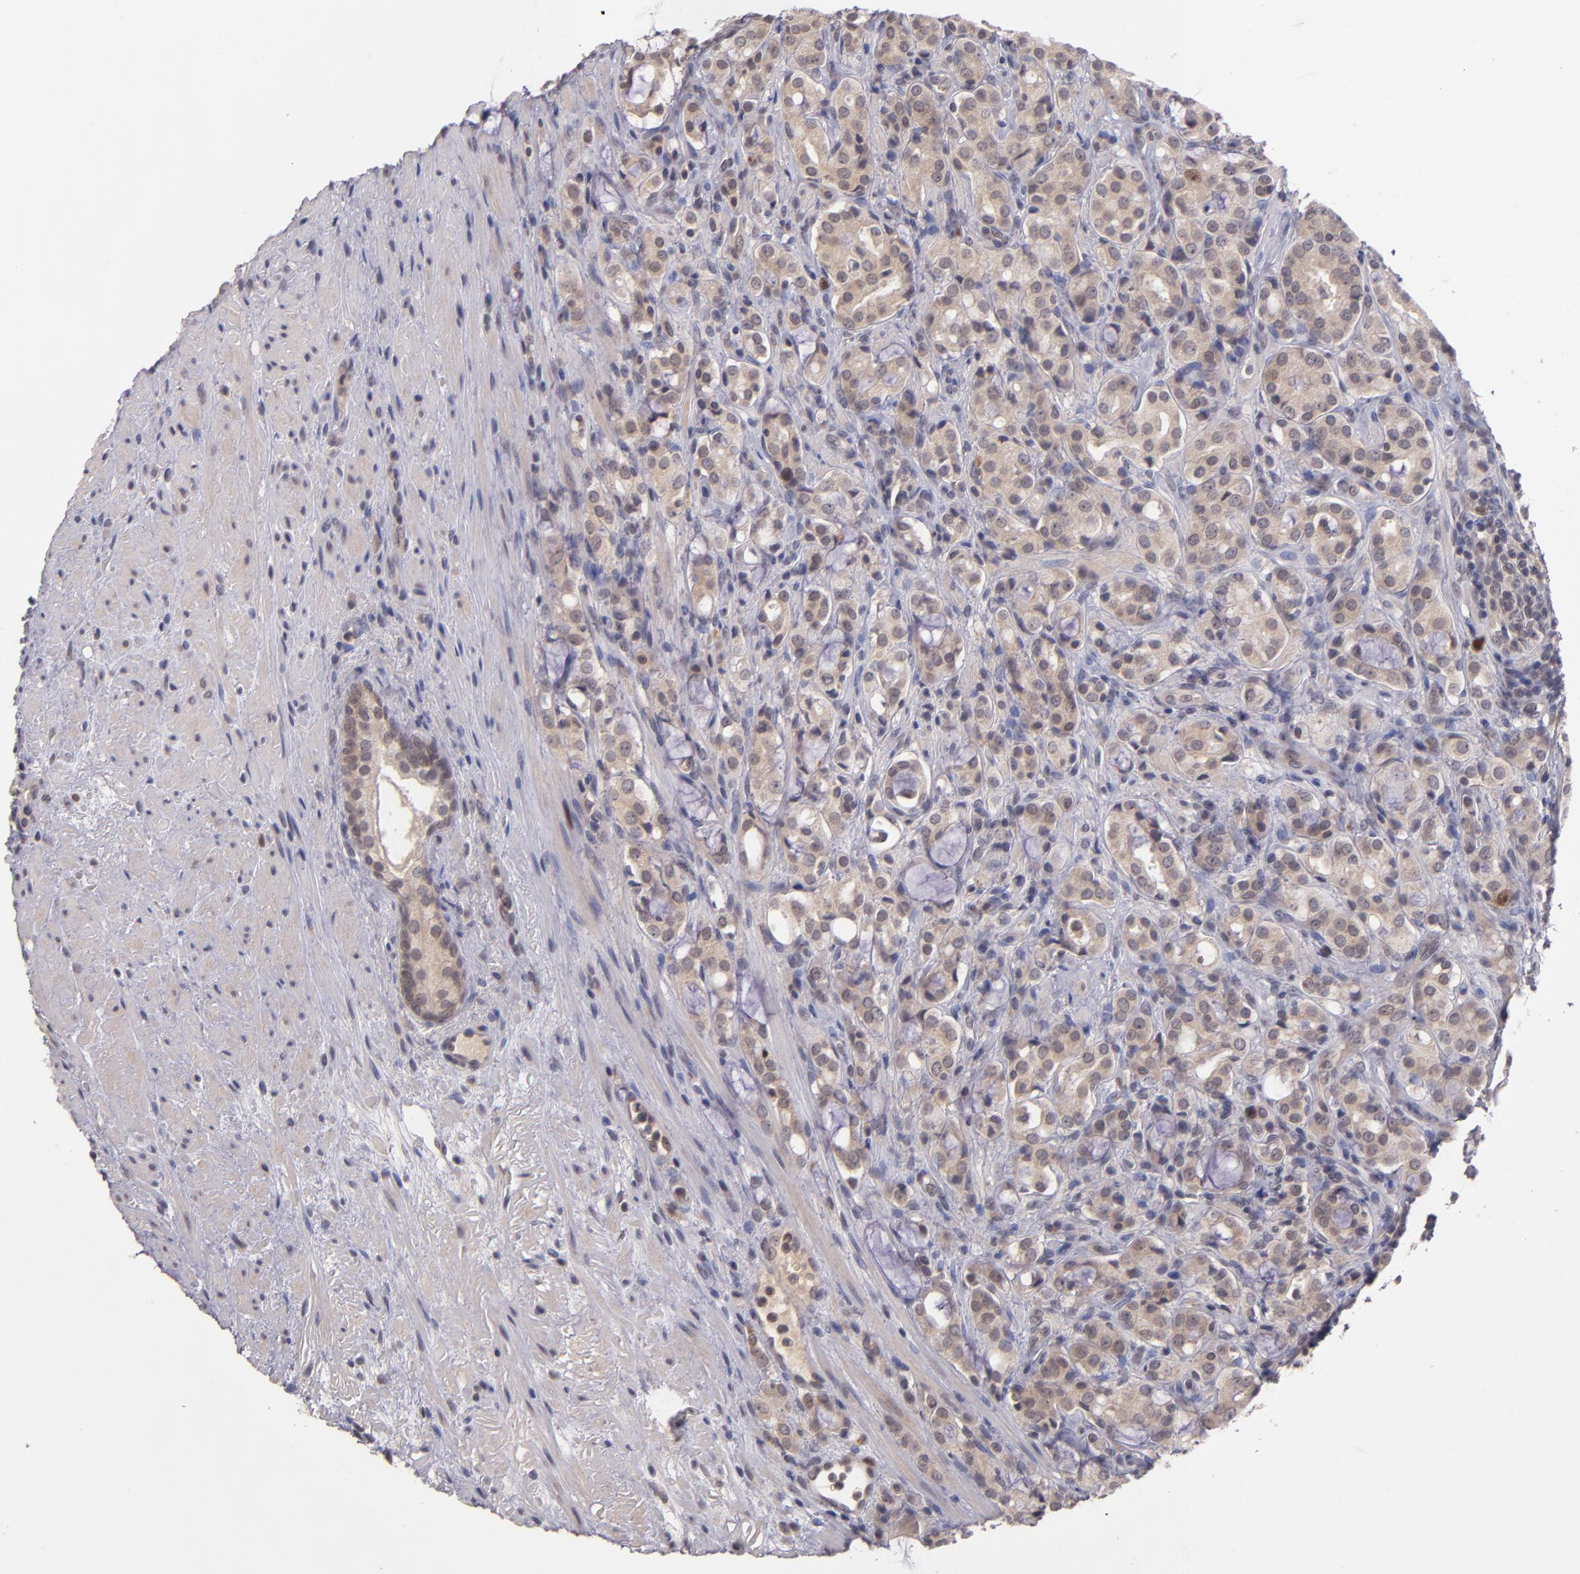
{"staining": {"intensity": "strong", "quantity": "<25%", "location": "cytoplasmic/membranous,nuclear"}, "tissue": "prostate cancer", "cell_type": "Tumor cells", "image_type": "cancer", "snomed": [{"axis": "morphology", "description": "Adenocarcinoma, High grade"}, {"axis": "topography", "description": "Prostate"}], "caption": "DAB immunohistochemical staining of human prostate high-grade adenocarcinoma reveals strong cytoplasmic/membranous and nuclear protein positivity in approximately <25% of tumor cells. Nuclei are stained in blue.", "gene": "CDC7", "patient": {"sex": "male", "age": 72}}